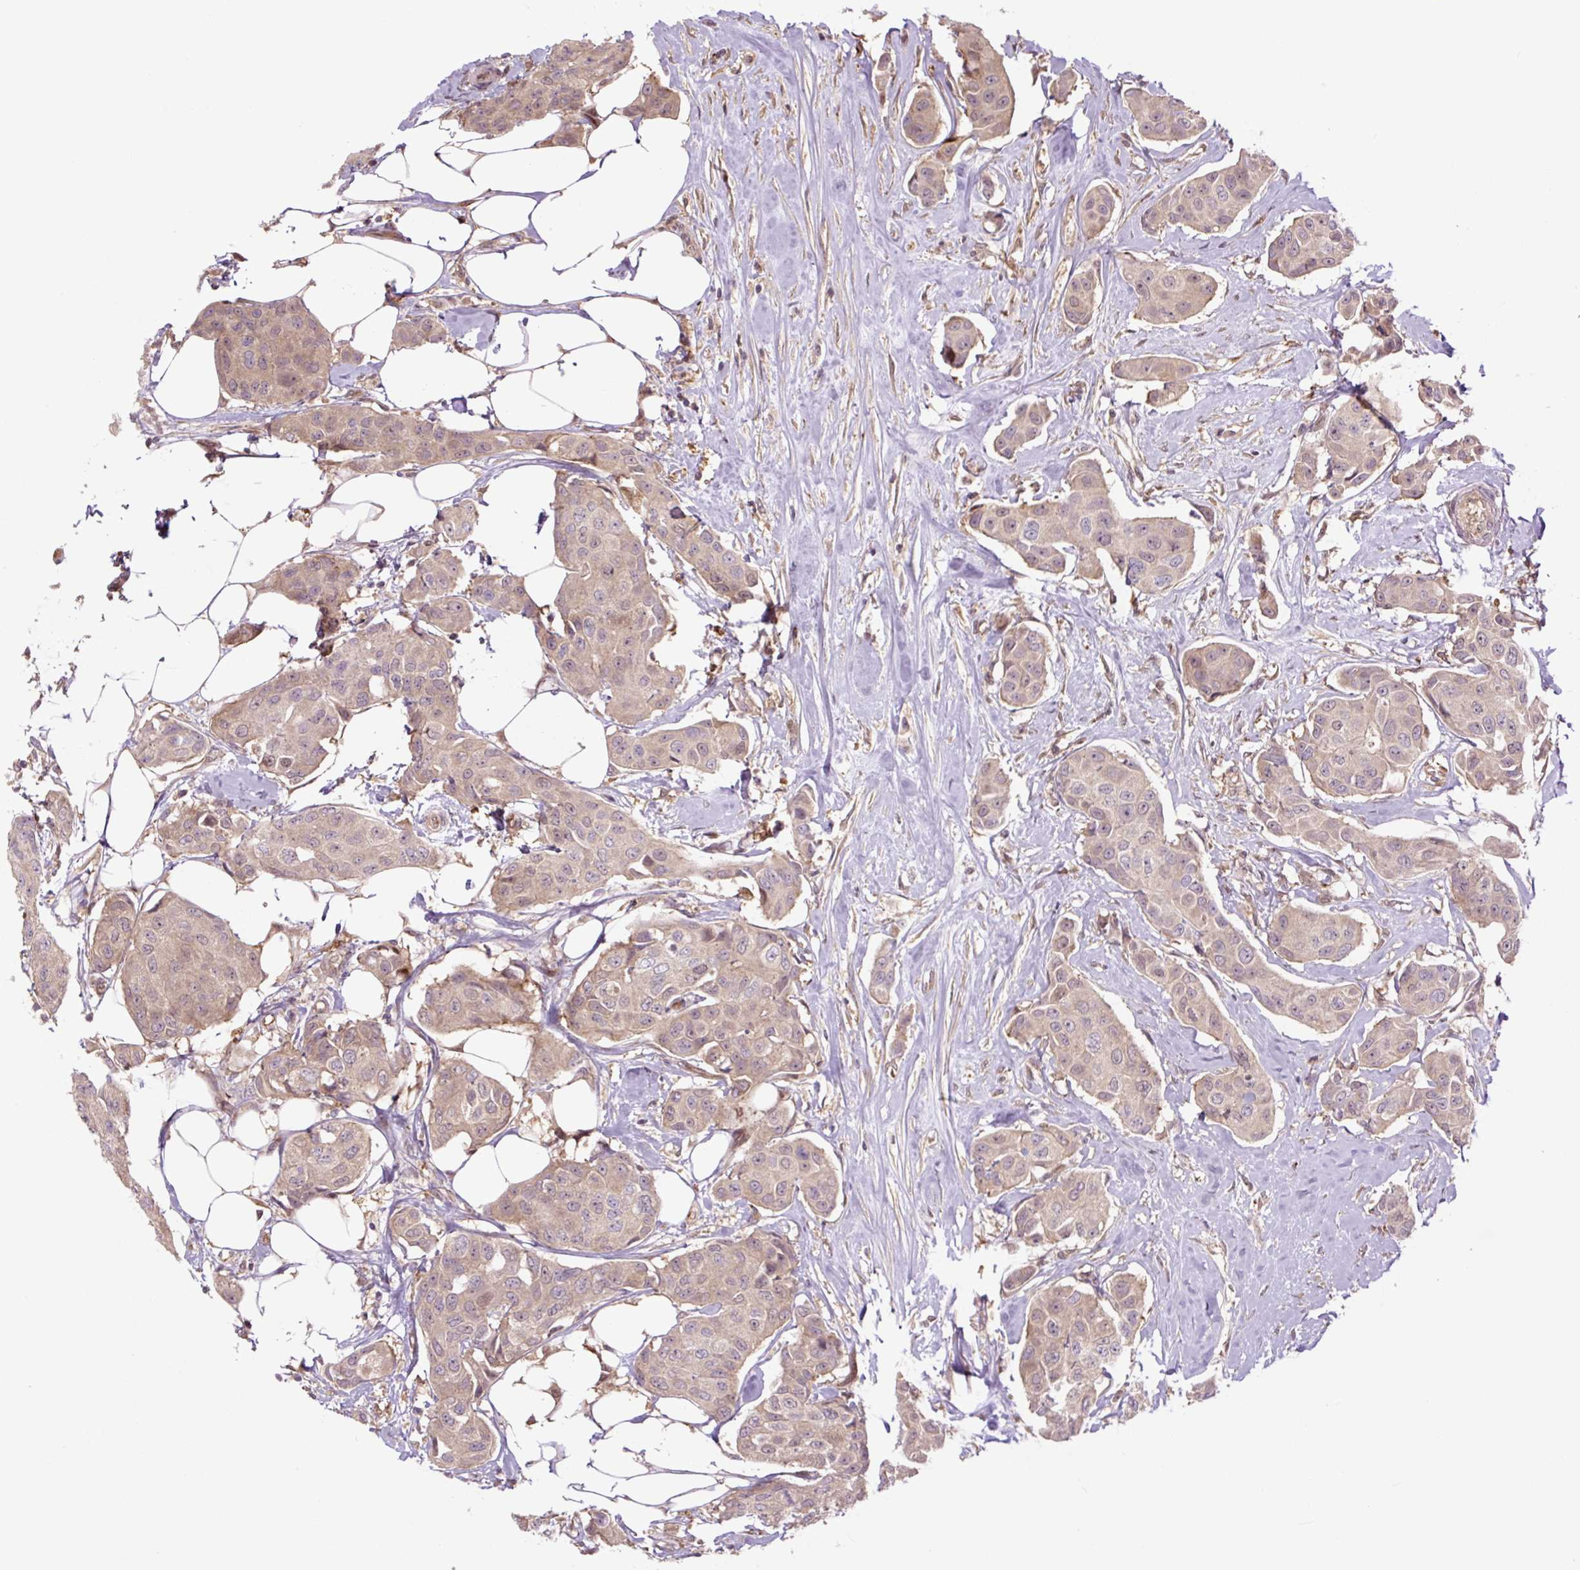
{"staining": {"intensity": "weak", "quantity": ">75%", "location": "cytoplasmic/membranous"}, "tissue": "breast cancer", "cell_type": "Tumor cells", "image_type": "cancer", "snomed": [{"axis": "morphology", "description": "Duct carcinoma"}, {"axis": "topography", "description": "Breast"}, {"axis": "topography", "description": "Lymph node"}], "caption": "This is a micrograph of immunohistochemistry staining of breast intraductal carcinoma, which shows weak positivity in the cytoplasmic/membranous of tumor cells.", "gene": "TPT1", "patient": {"sex": "female", "age": 80}}